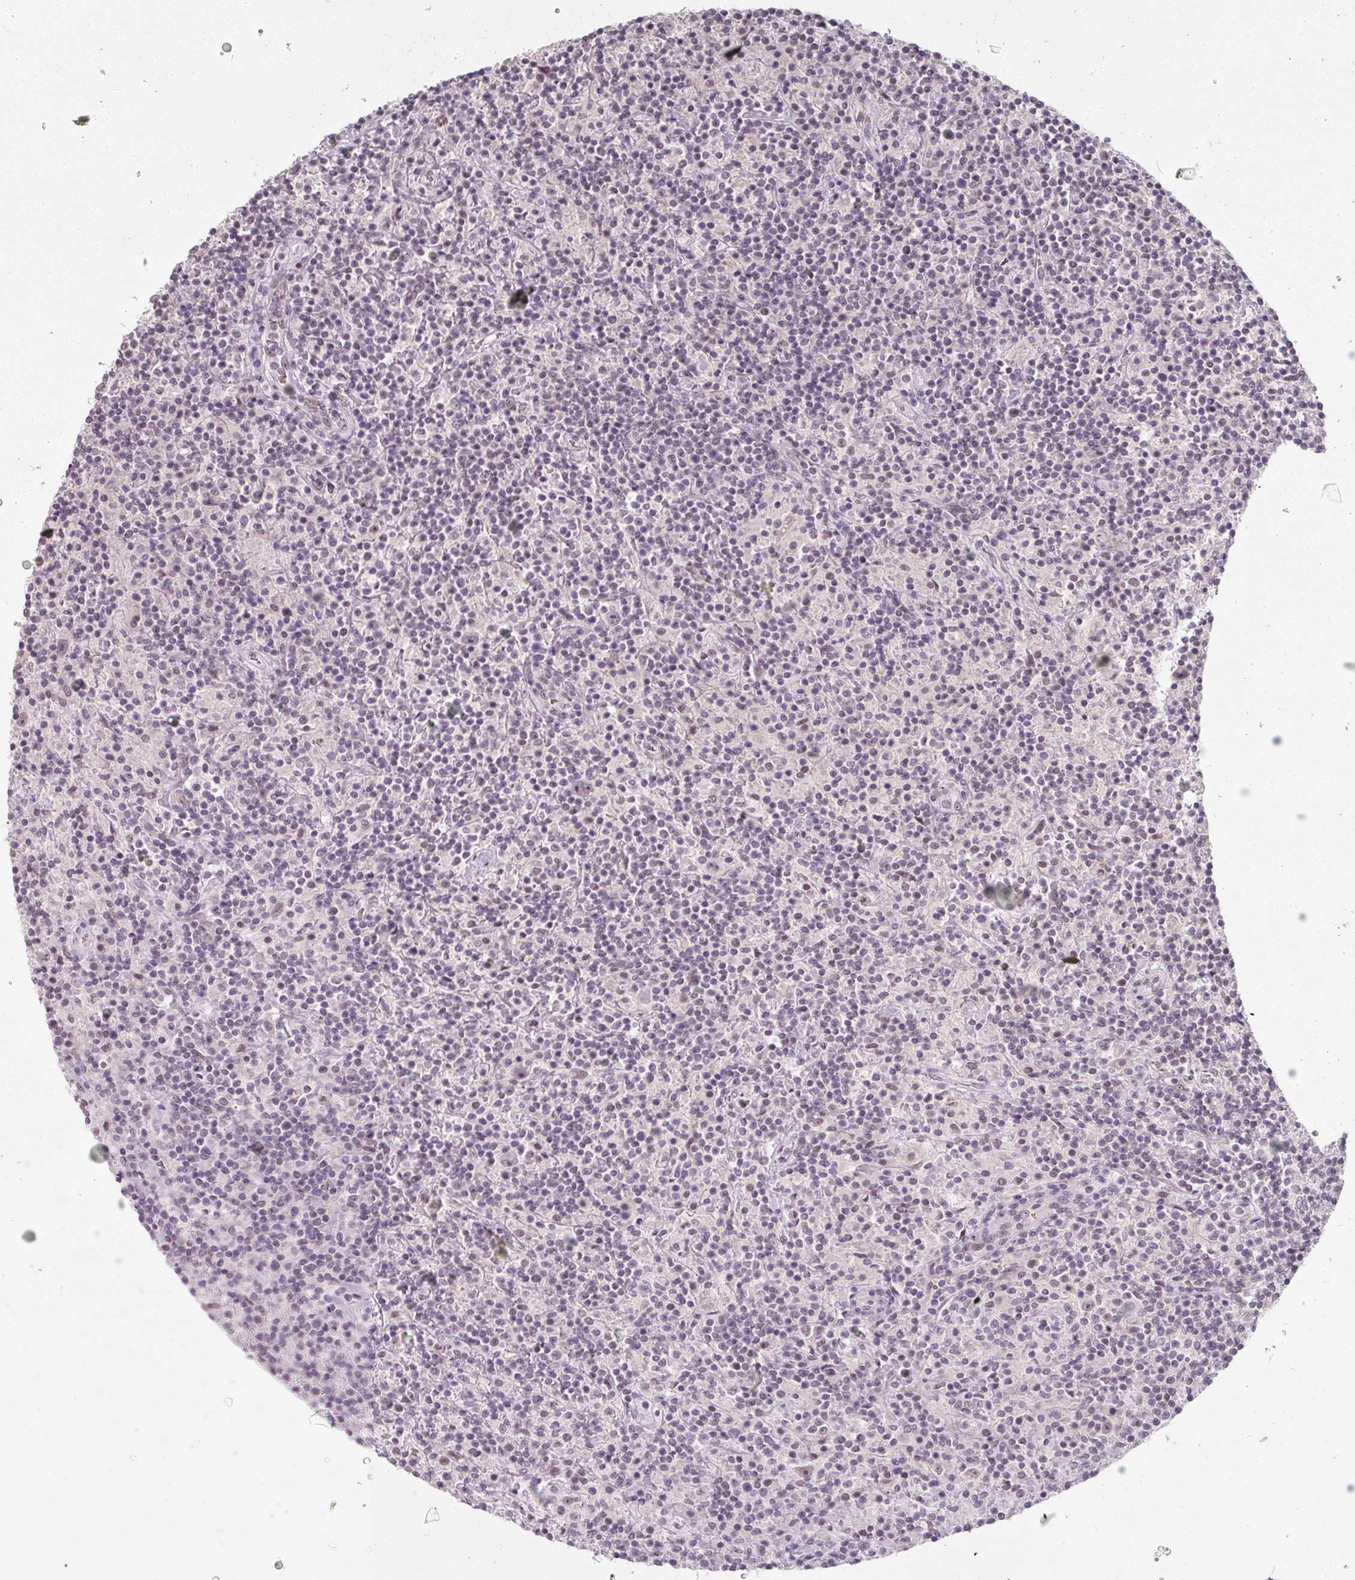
{"staining": {"intensity": "negative", "quantity": "none", "location": "none"}, "tissue": "lymphoma", "cell_type": "Tumor cells", "image_type": "cancer", "snomed": [{"axis": "morphology", "description": "Hodgkin's disease, NOS"}, {"axis": "topography", "description": "Lymph node"}], "caption": "Immunohistochemistry (IHC) of lymphoma reveals no expression in tumor cells.", "gene": "ZFTRAF1", "patient": {"sex": "male", "age": 70}}